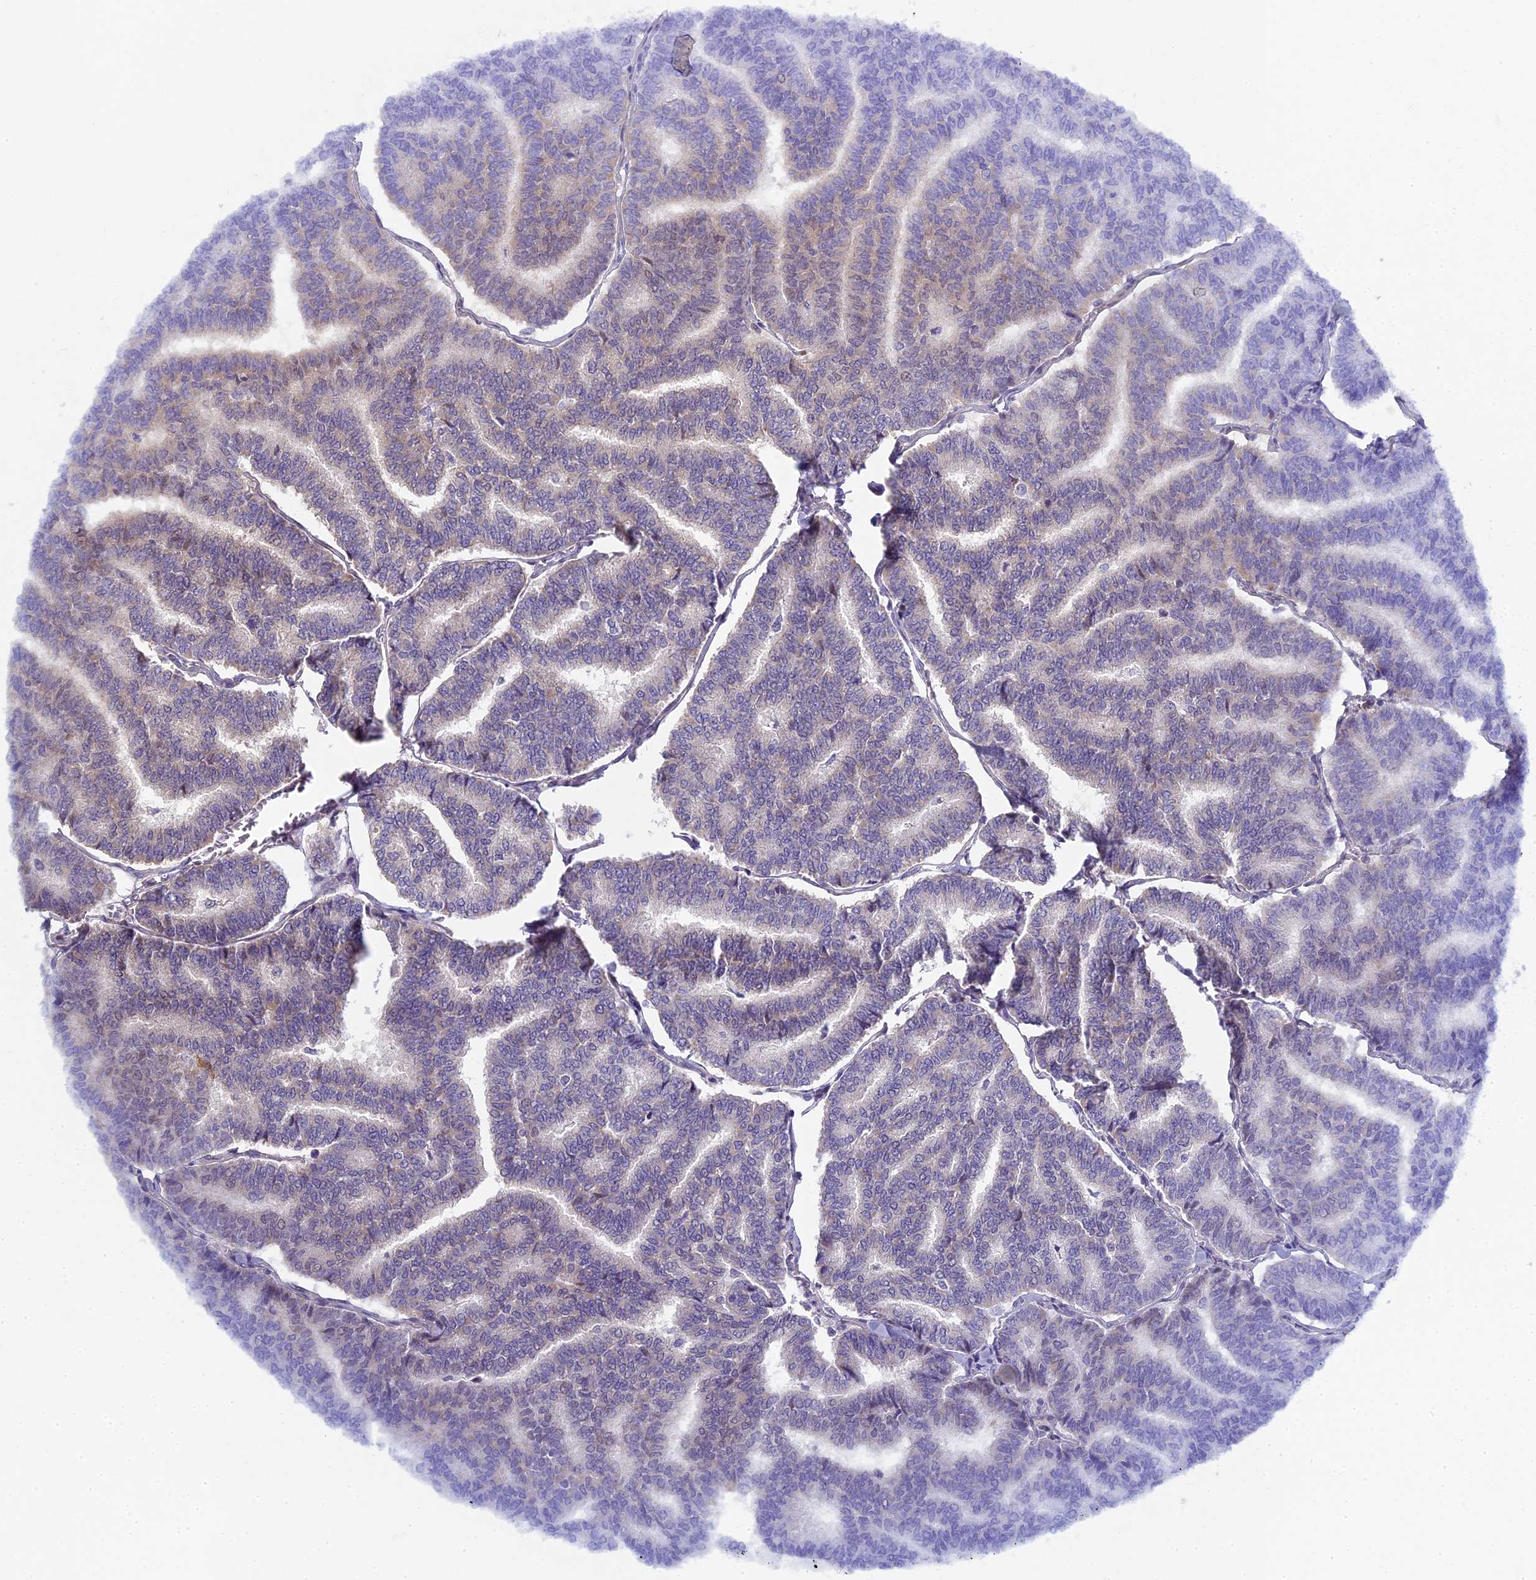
{"staining": {"intensity": "negative", "quantity": "none", "location": "none"}, "tissue": "thyroid cancer", "cell_type": "Tumor cells", "image_type": "cancer", "snomed": [{"axis": "morphology", "description": "Papillary adenocarcinoma, NOS"}, {"axis": "topography", "description": "Thyroid gland"}], "caption": "Protein analysis of thyroid cancer demonstrates no significant staining in tumor cells. (Immunohistochemistry, brightfield microscopy, high magnification).", "gene": "DIXDC1", "patient": {"sex": "female", "age": 35}}